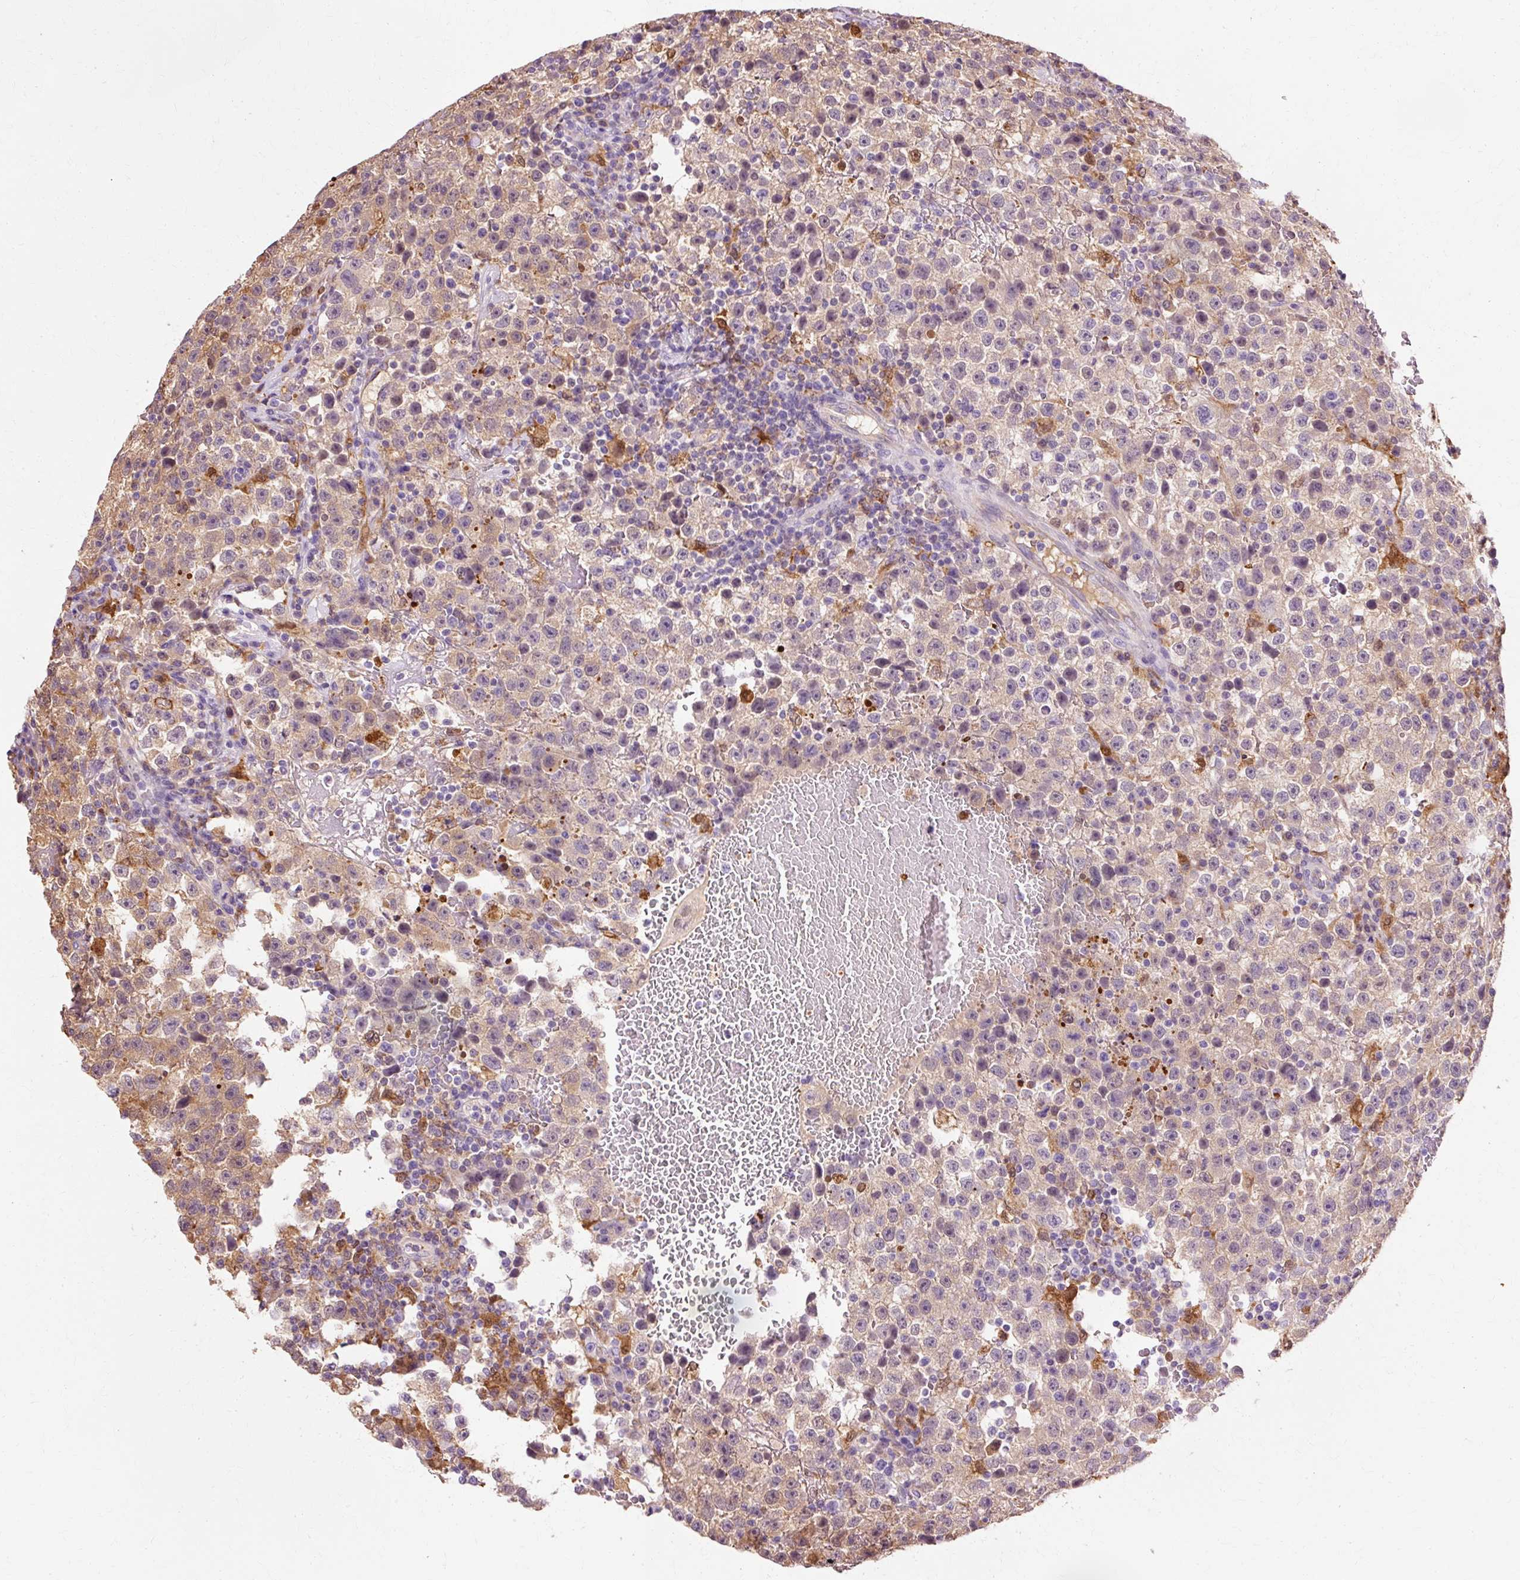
{"staining": {"intensity": "moderate", "quantity": "25%-75%", "location": "cytoplasmic/membranous"}, "tissue": "testis cancer", "cell_type": "Tumor cells", "image_type": "cancer", "snomed": [{"axis": "morphology", "description": "Seminoma, NOS"}, {"axis": "topography", "description": "Testis"}], "caption": "Protein staining demonstrates moderate cytoplasmic/membranous positivity in approximately 25%-75% of tumor cells in testis cancer (seminoma).", "gene": "GPX1", "patient": {"sex": "male", "age": 22}}